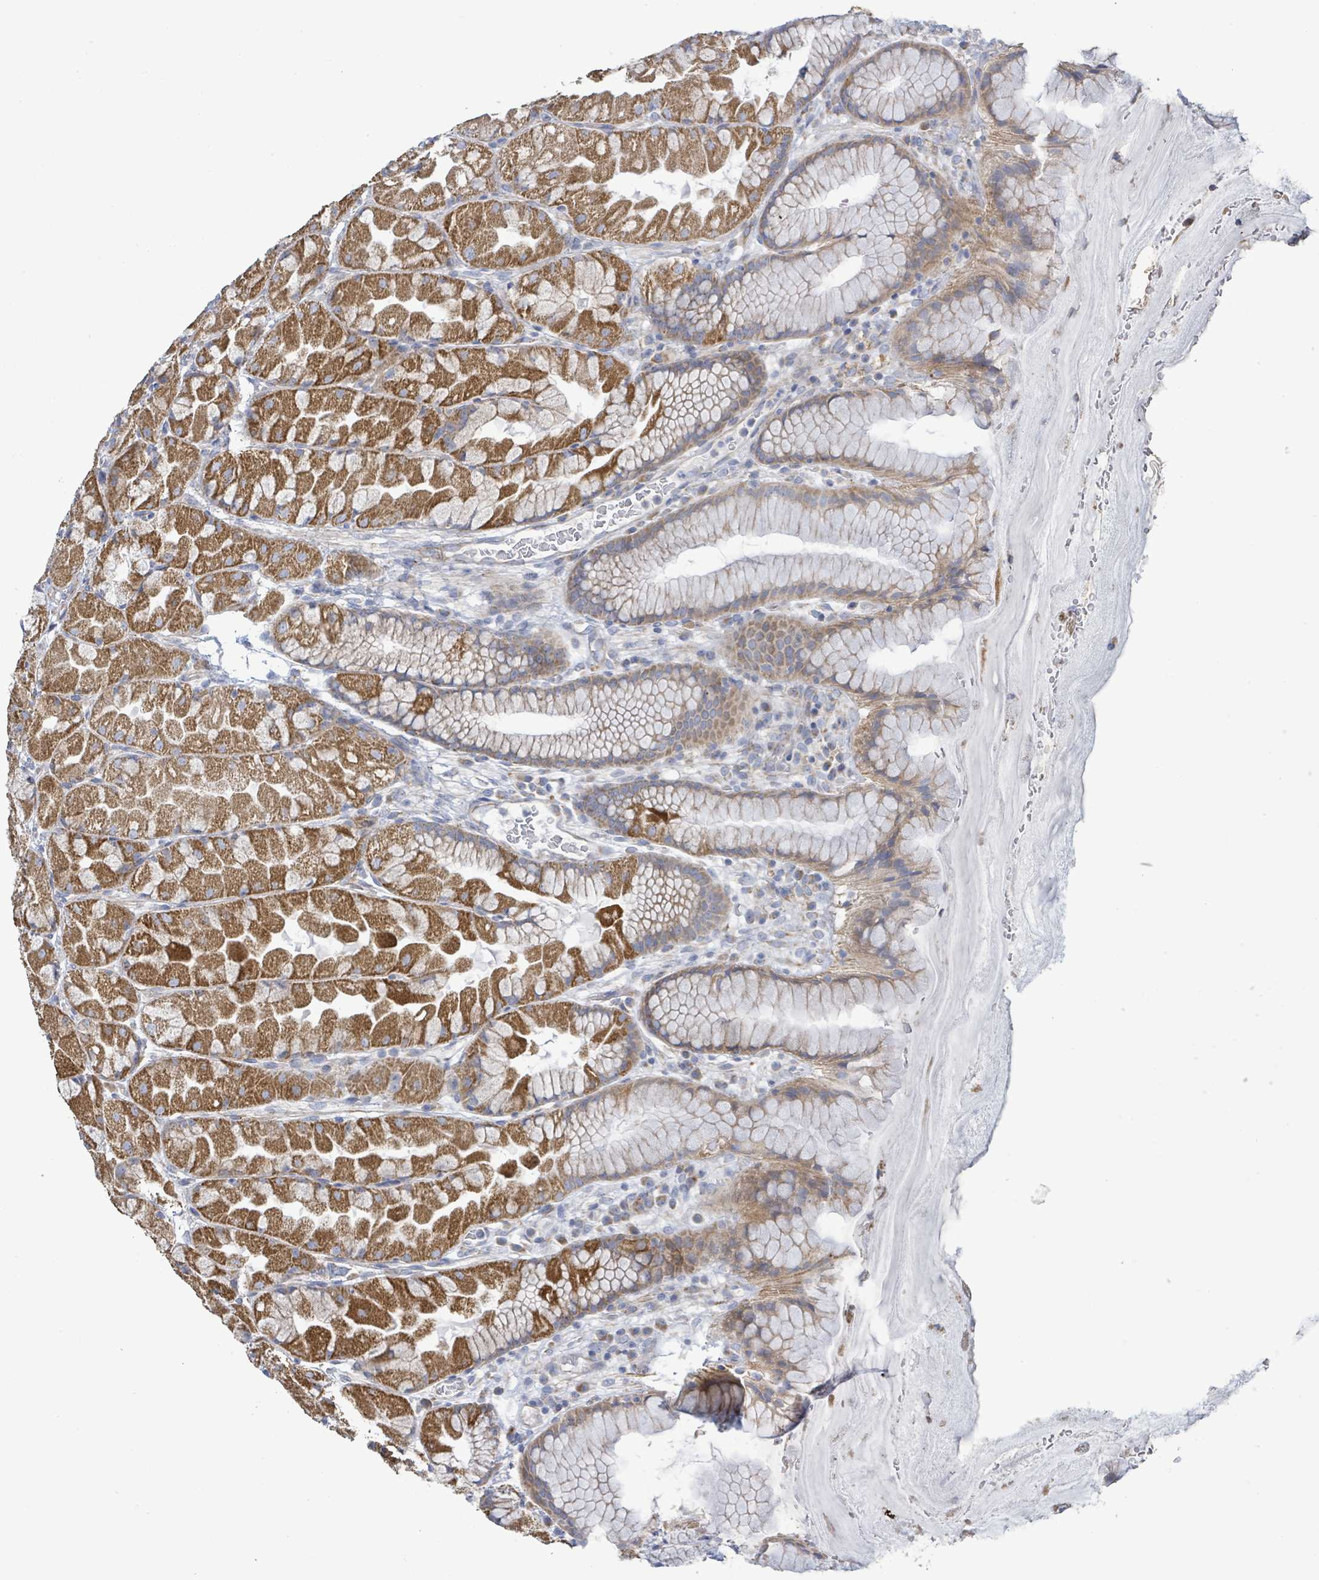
{"staining": {"intensity": "strong", "quantity": "25%-75%", "location": "cytoplasmic/membranous"}, "tissue": "stomach", "cell_type": "Glandular cells", "image_type": "normal", "snomed": [{"axis": "morphology", "description": "Normal tissue, NOS"}, {"axis": "topography", "description": "Stomach"}], "caption": "Stomach stained with immunohistochemistry (IHC) reveals strong cytoplasmic/membranous staining in about 25%-75% of glandular cells. The staining was performed using DAB (3,3'-diaminobenzidine), with brown indicating positive protein expression. Nuclei are stained blue with hematoxylin.", "gene": "ALG12", "patient": {"sex": "male", "age": 57}}